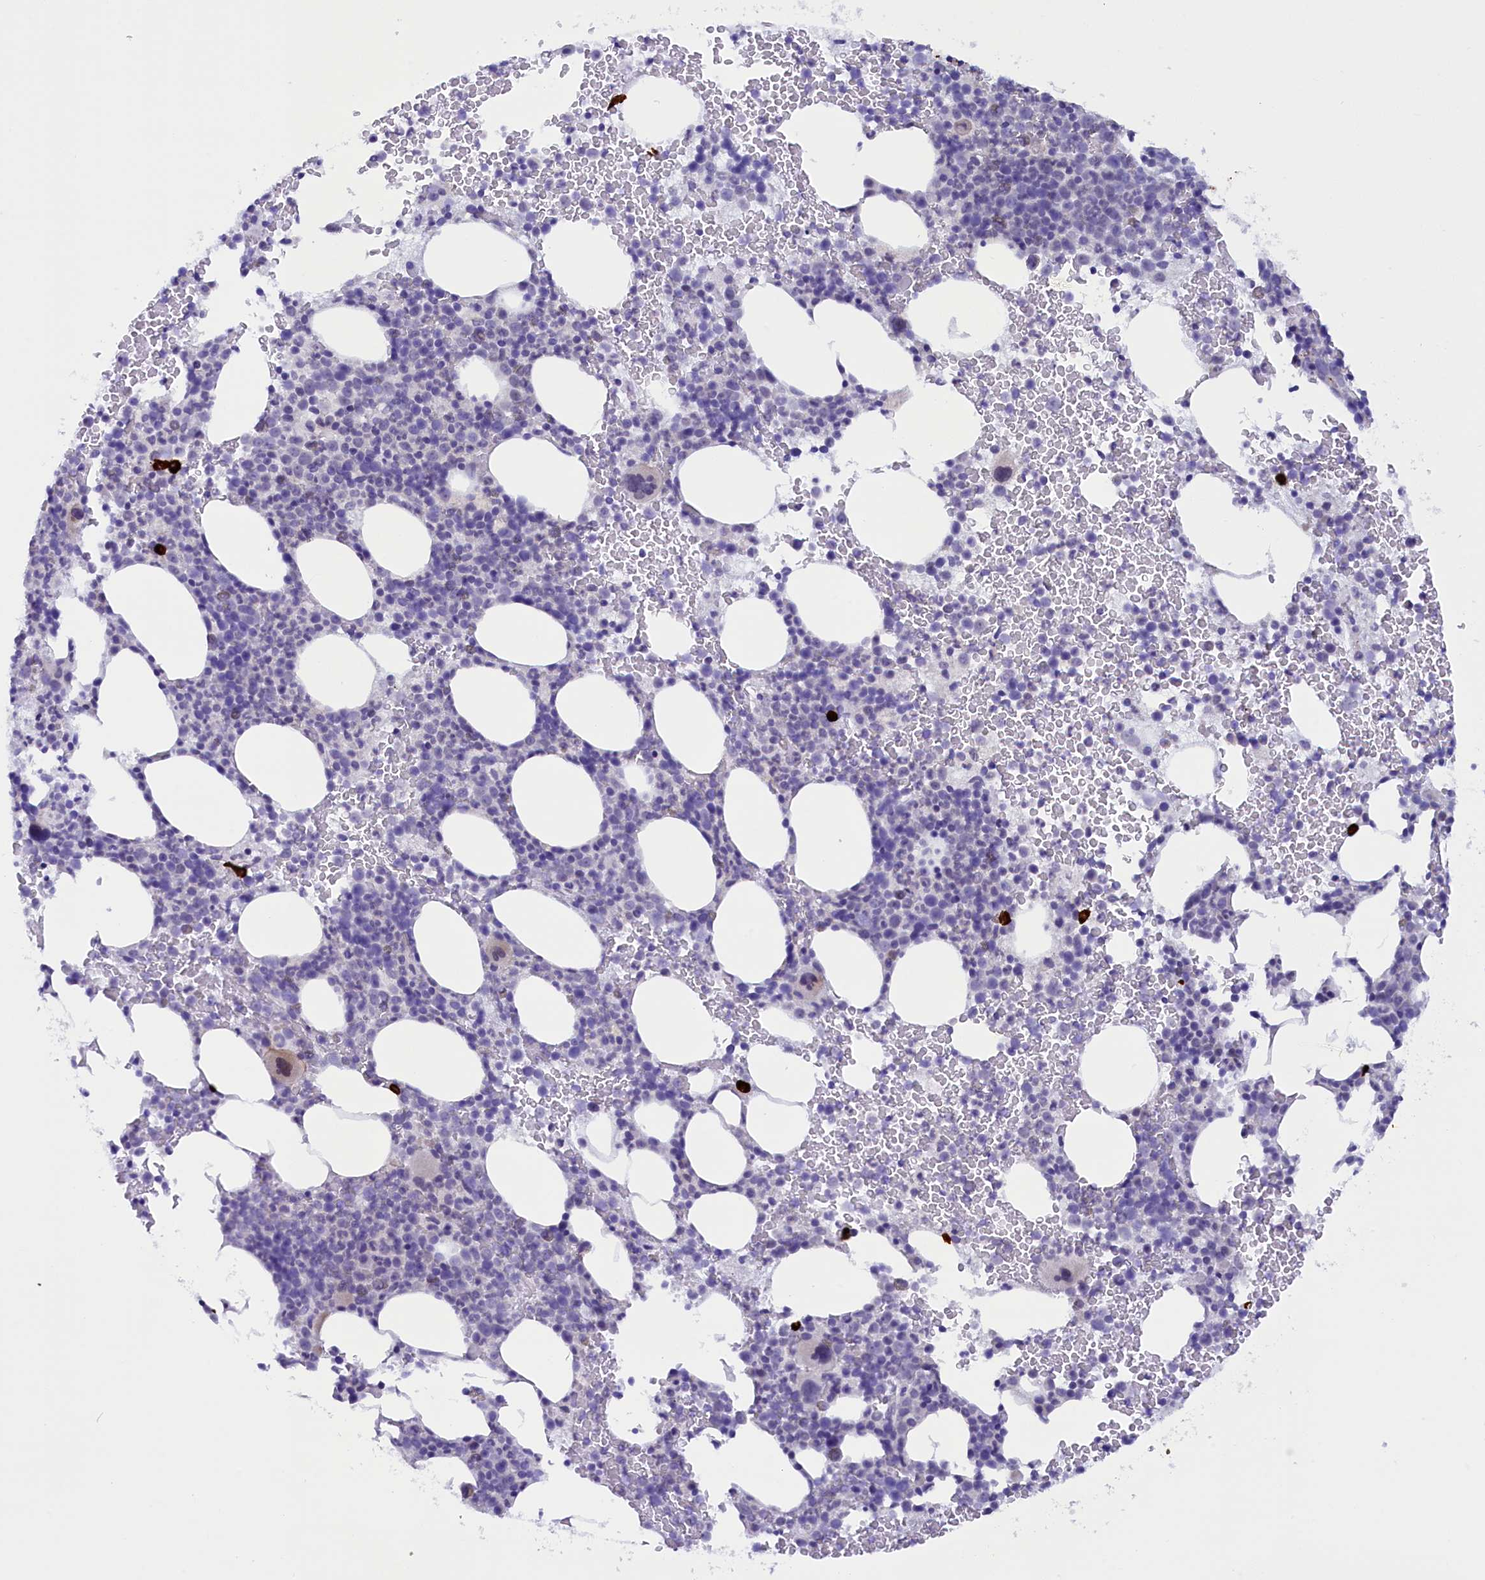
{"staining": {"intensity": "strong", "quantity": "<25%", "location": "cytoplasmic/membranous"}, "tissue": "bone marrow", "cell_type": "Hematopoietic cells", "image_type": "normal", "snomed": [{"axis": "morphology", "description": "Normal tissue, NOS"}, {"axis": "topography", "description": "Bone marrow"}], "caption": "A medium amount of strong cytoplasmic/membranous expression is seen in about <25% of hematopoietic cells in unremarkable bone marrow.", "gene": "RTTN", "patient": {"sex": "female", "age": 82}}